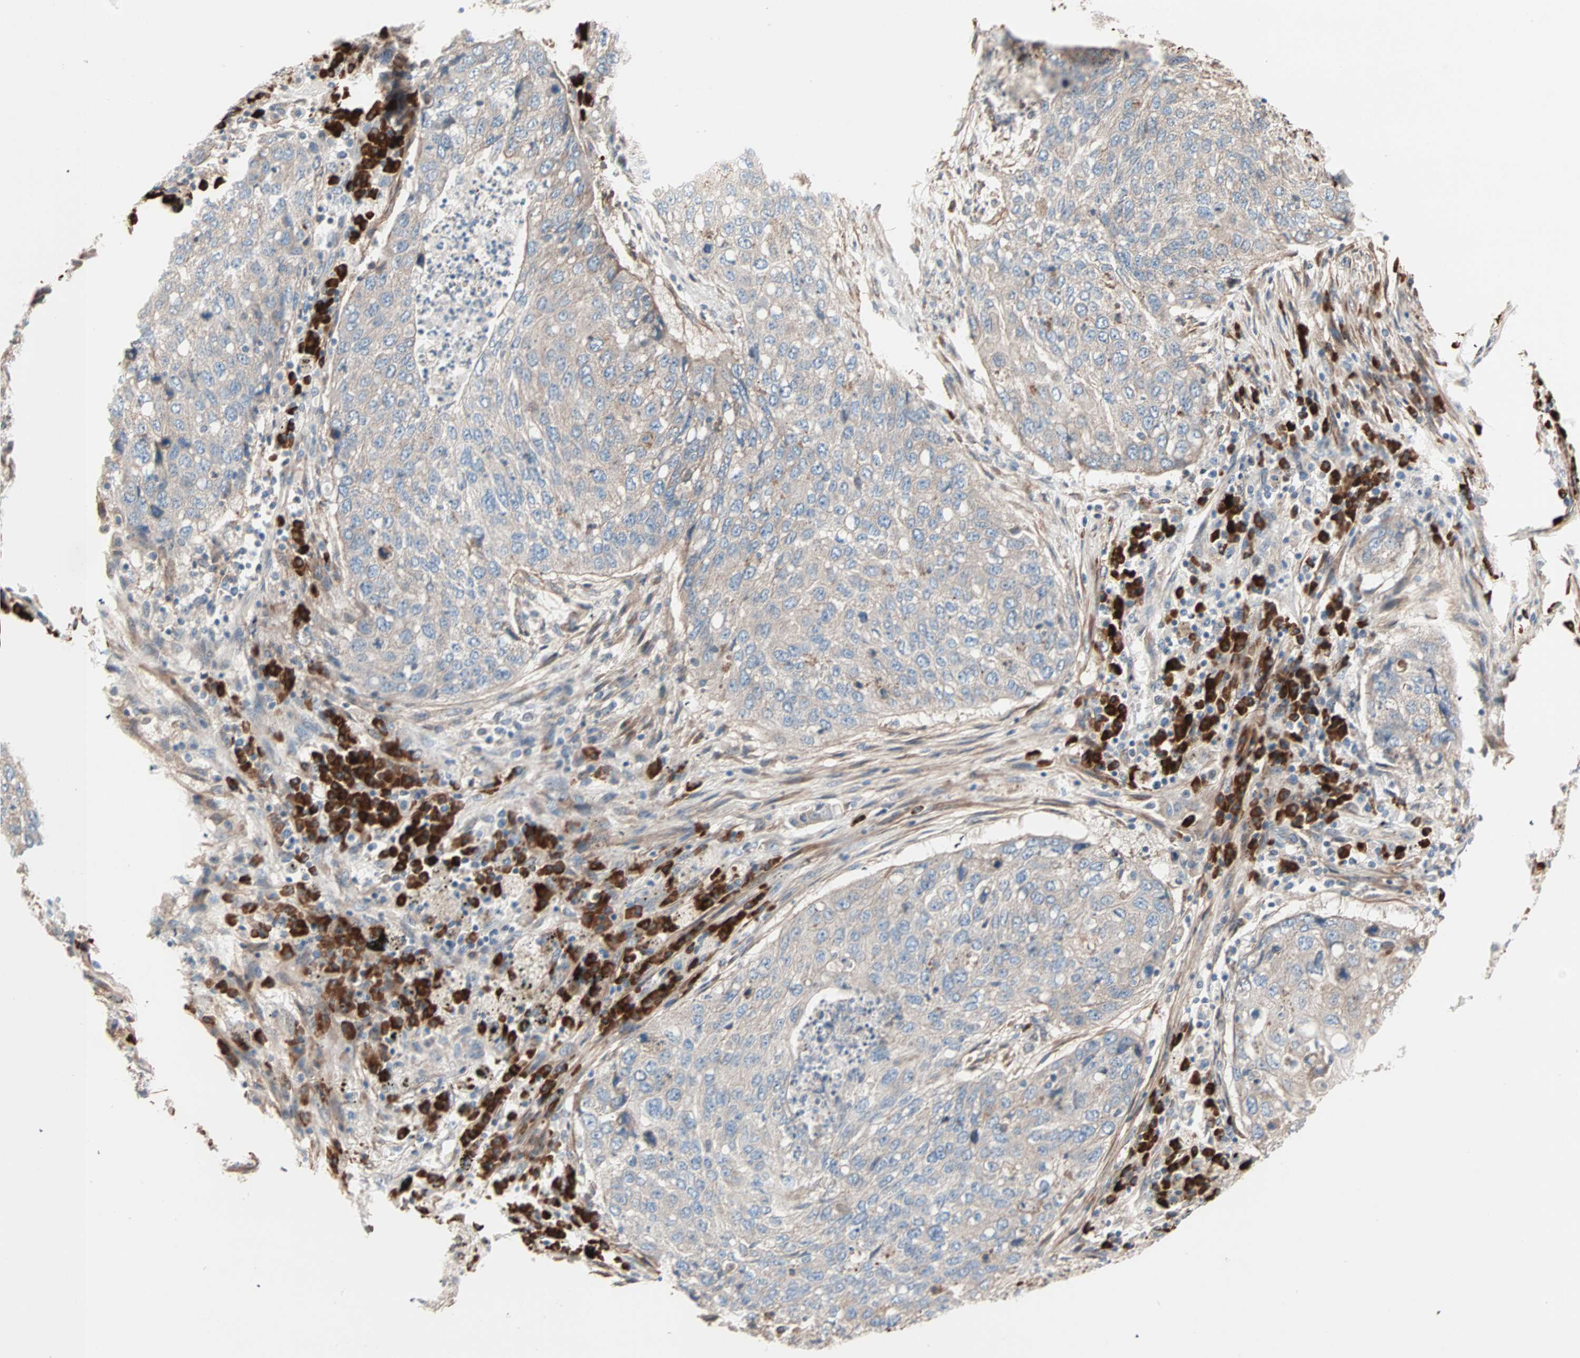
{"staining": {"intensity": "weak", "quantity": ">75%", "location": "cytoplasmic/membranous"}, "tissue": "lung cancer", "cell_type": "Tumor cells", "image_type": "cancer", "snomed": [{"axis": "morphology", "description": "Squamous cell carcinoma, NOS"}, {"axis": "topography", "description": "Lung"}], "caption": "Immunohistochemical staining of squamous cell carcinoma (lung) shows low levels of weak cytoplasmic/membranous expression in approximately >75% of tumor cells.", "gene": "ALG5", "patient": {"sex": "female", "age": 63}}